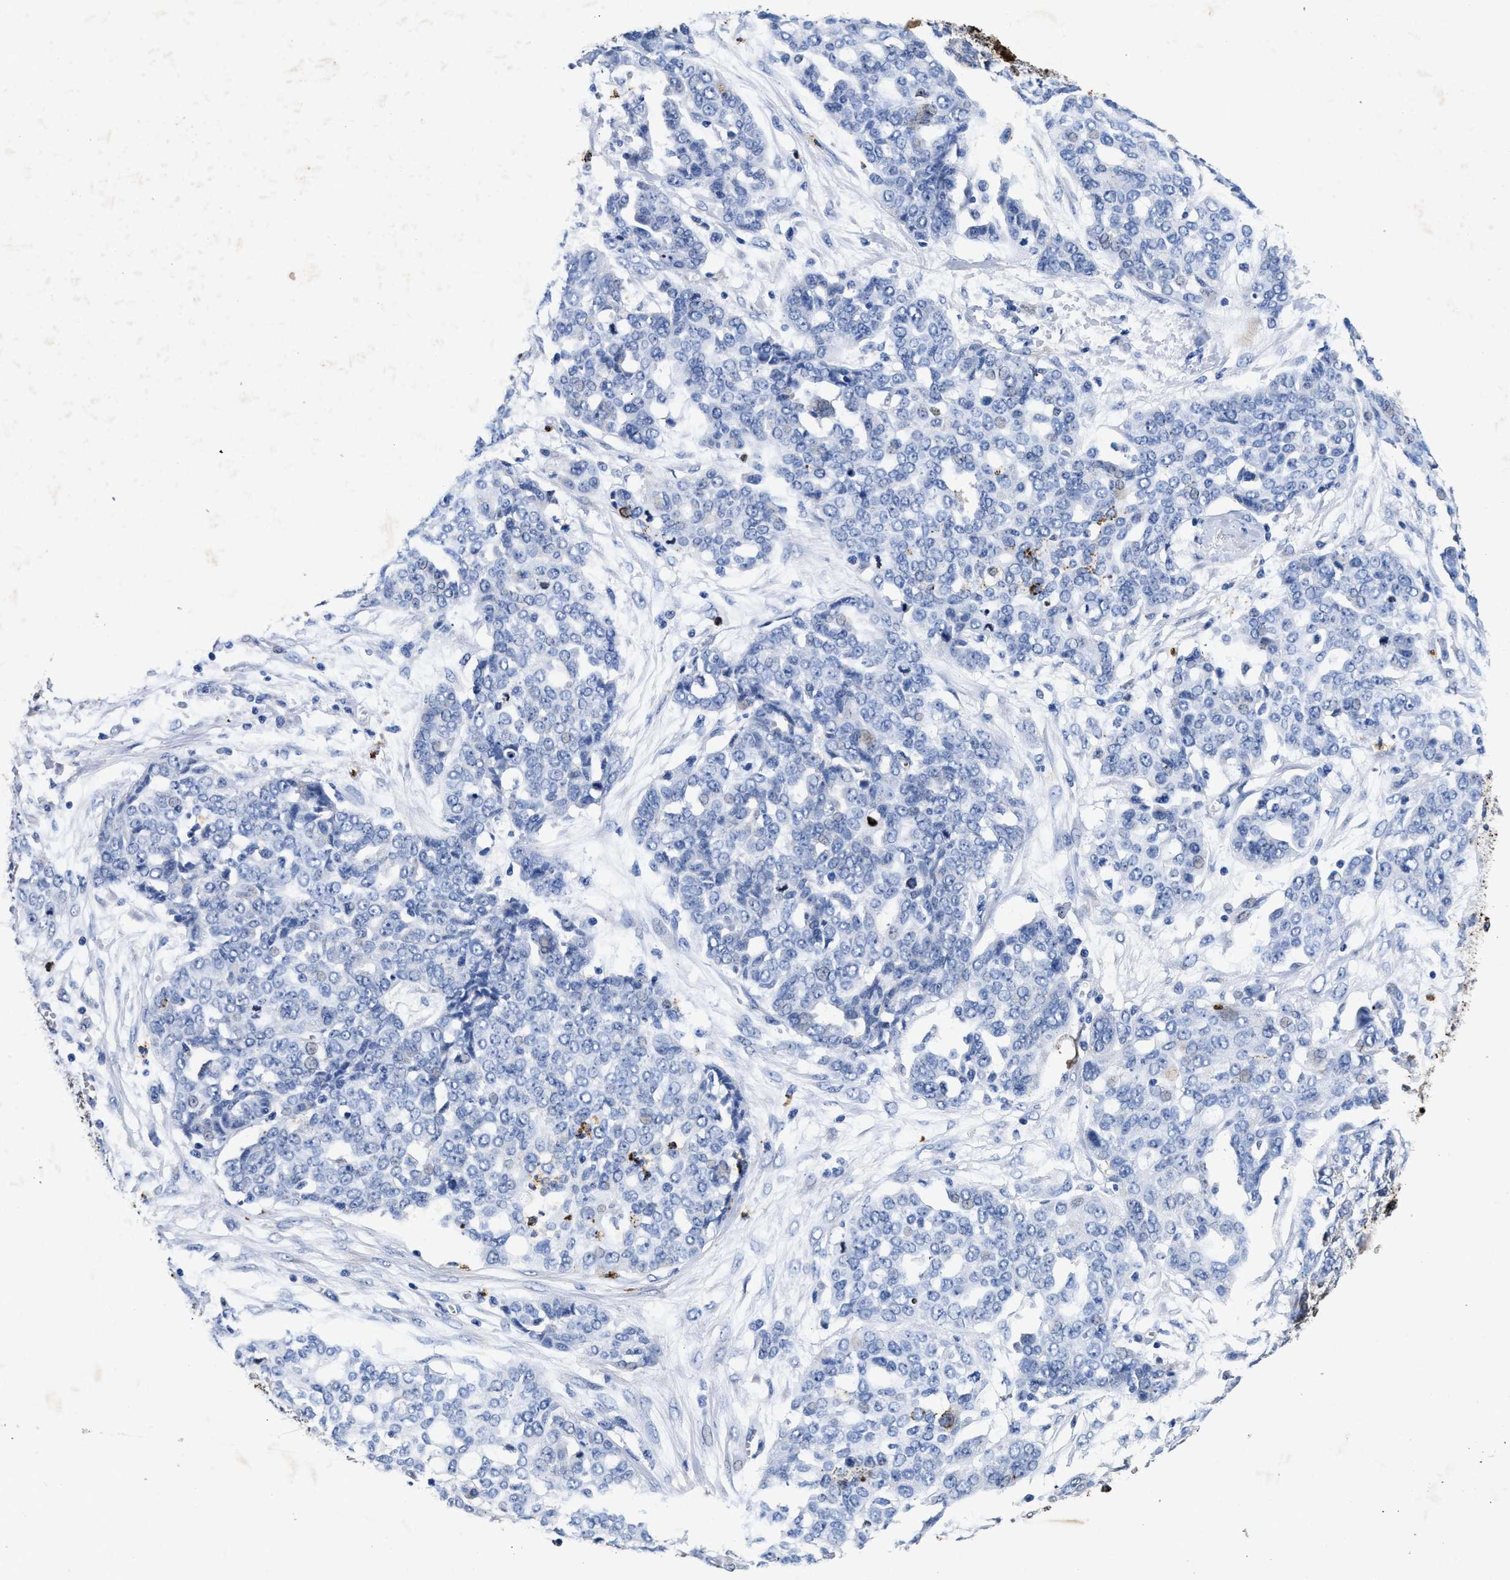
{"staining": {"intensity": "negative", "quantity": "none", "location": "none"}, "tissue": "ovarian cancer", "cell_type": "Tumor cells", "image_type": "cancer", "snomed": [{"axis": "morphology", "description": "Cystadenocarcinoma, serous, NOS"}, {"axis": "topography", "description": "Soft tissue"}, {"axis": "topography", "description": "Ovary"}], "caption": "This is an IHC histopathology image of ovarian cancer. There is no expression in tumor cells.", "gene": "LTB4R2", "patient": {"sex": "female", "age": 57}}